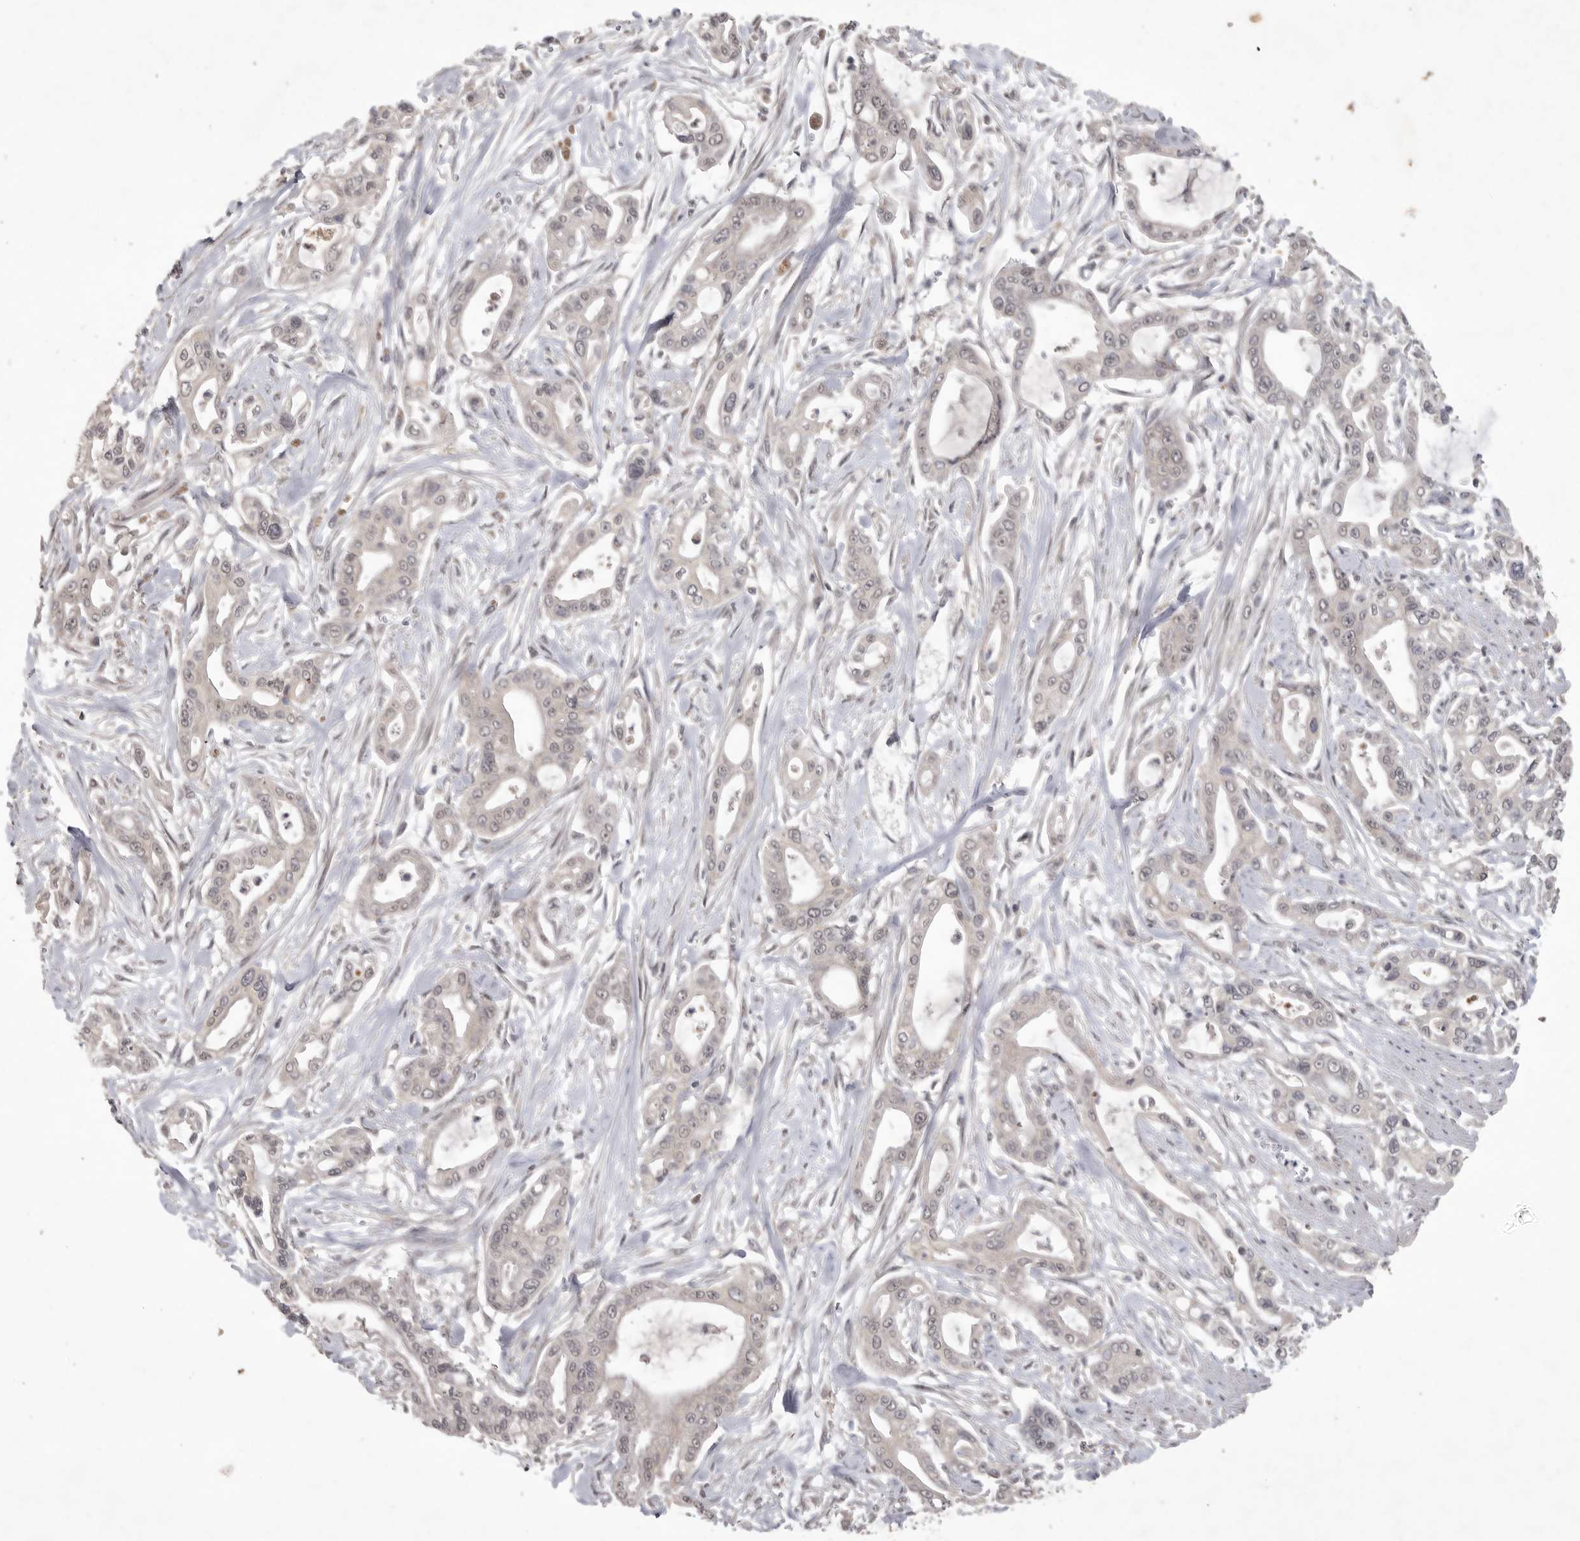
{"staining": {"intensity": "weak", "quantity": "<25%", "location": "nuclear"}, "tissue": "pancreatic cancer", "cell_type": "Tumor cells", "image_type": "cancer", "snomed": [{"axis": "morphology", "description": "Adenocarcinoma, NOS"}, {"axis": "topography", "description": "Pancreas"}], "caption": "A high-resolution histopathology image shows immunohistochemistry (IHC) staining of pancreatic adenocarcinoma, which exhibits no significant expression in tumor cells.", "gene": "ZNF114", "patient": {"sex": "male", "age": 68}}